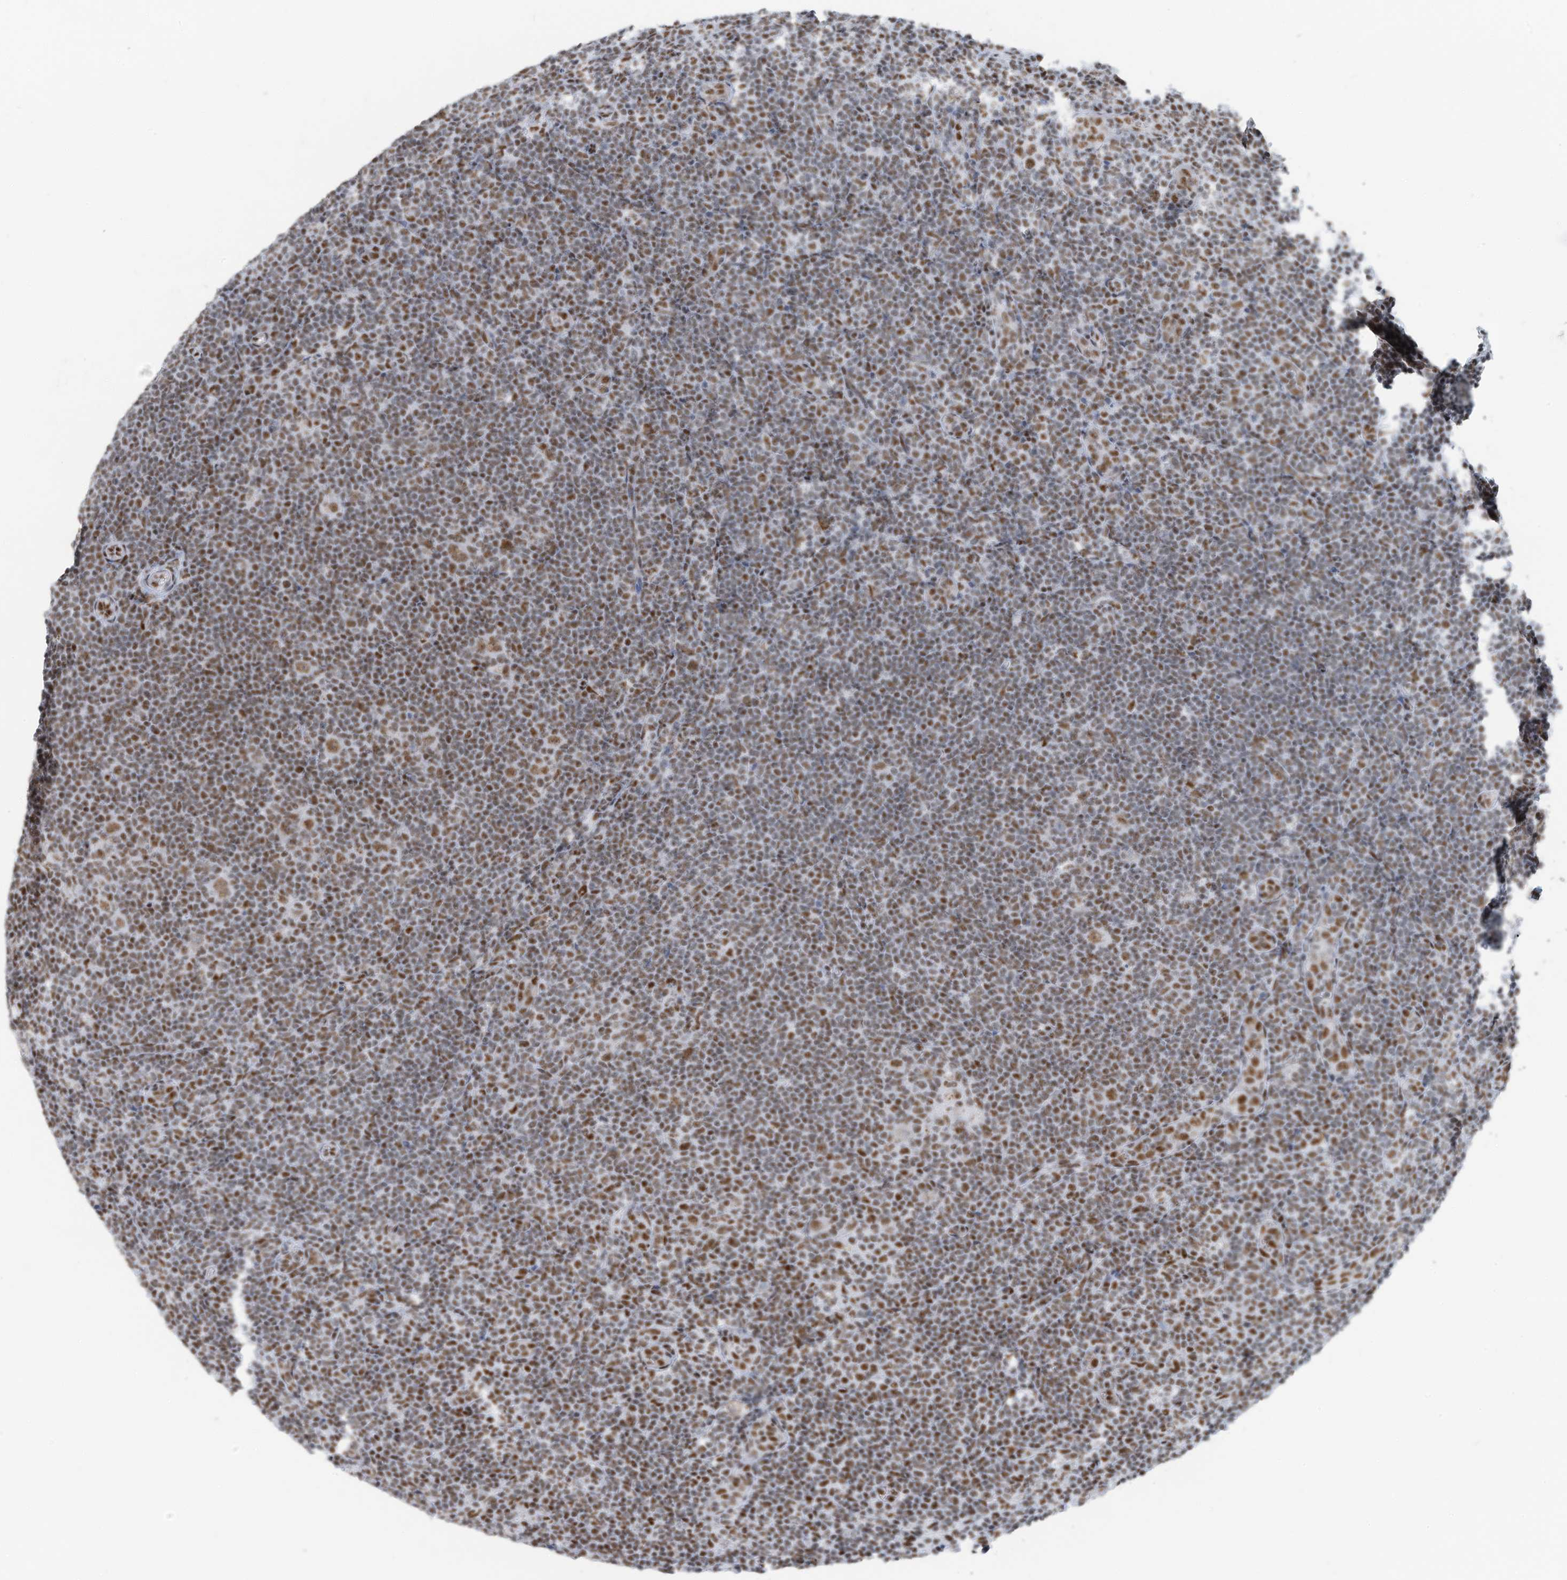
{"staining": {"intensity": "moderate", "quantity": ">75%", "location": "nuclear"}, "tissue": "lymphoma", "cell_type": "Tumor cells", "image_type": "cancer", "snomed": [{"axis": "morphology", "description": "Hodgkin's disease, NOS"}, {"axis": "topography", "description": "Lymph node"}], "caption": "Moderate nuclear protein expression is identified in about >75% of tumor cells in Hodgkin's disease.", "gene": "SARNP", "patient": {"sex": "female", "age": 57}}